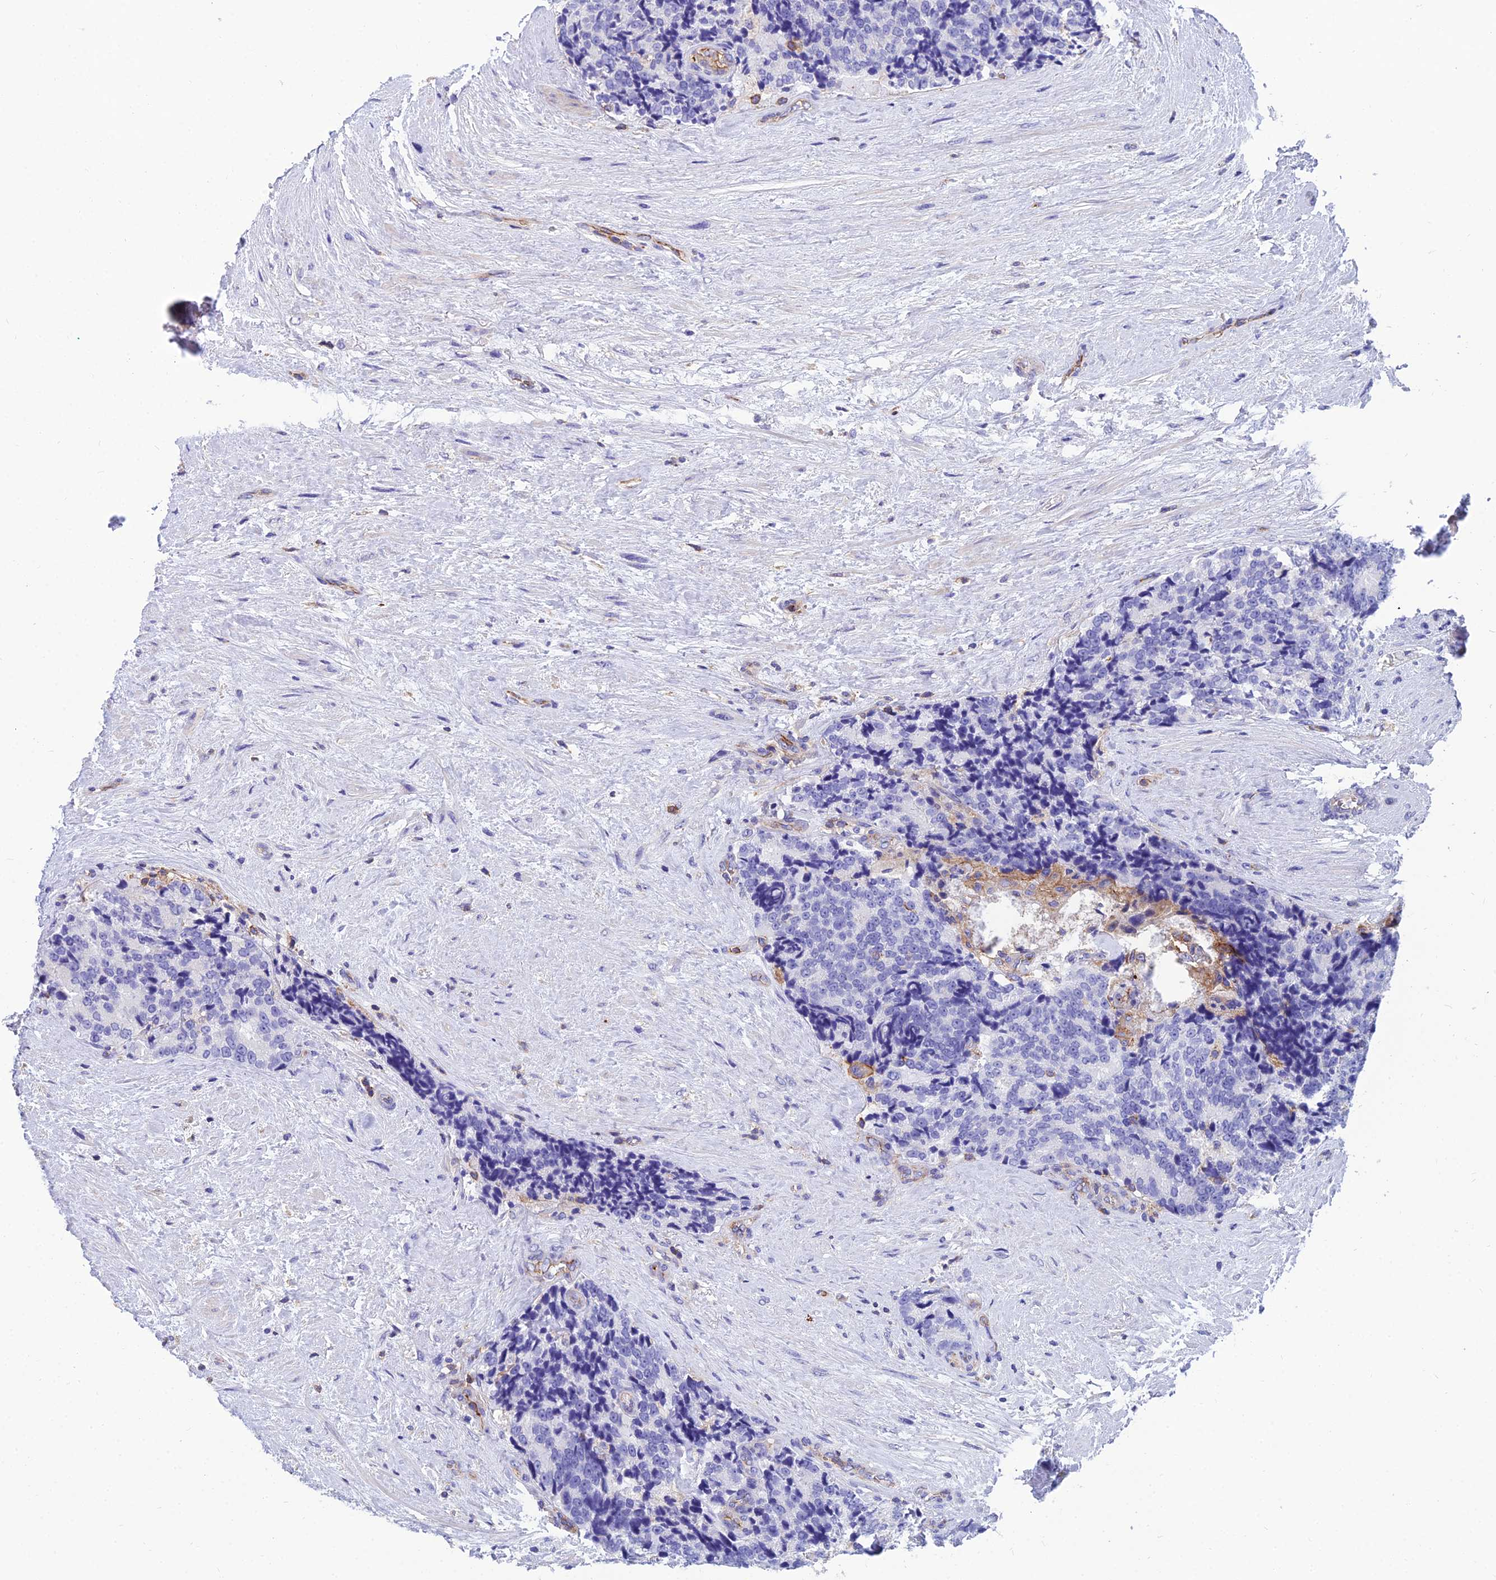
{"staining": {"intensity": "negative", "quantity": "none", "location": "none"}, "tissue": "prostate cancer", "cell_type": "Tumor cells", "image_type": "cancer", "snomed": [{"axis": "morphology", "description": "Adenocarcinoma, High grade"}, {"axis": "topography", "description": "Prostate"}], "caption": "Prostate cancer stained for a protein using immunohistochemistry (IHC) reveals no staining tumor cells.", "gene": "PPP1R18", "patient": {"sex": "male", "age": 70}}